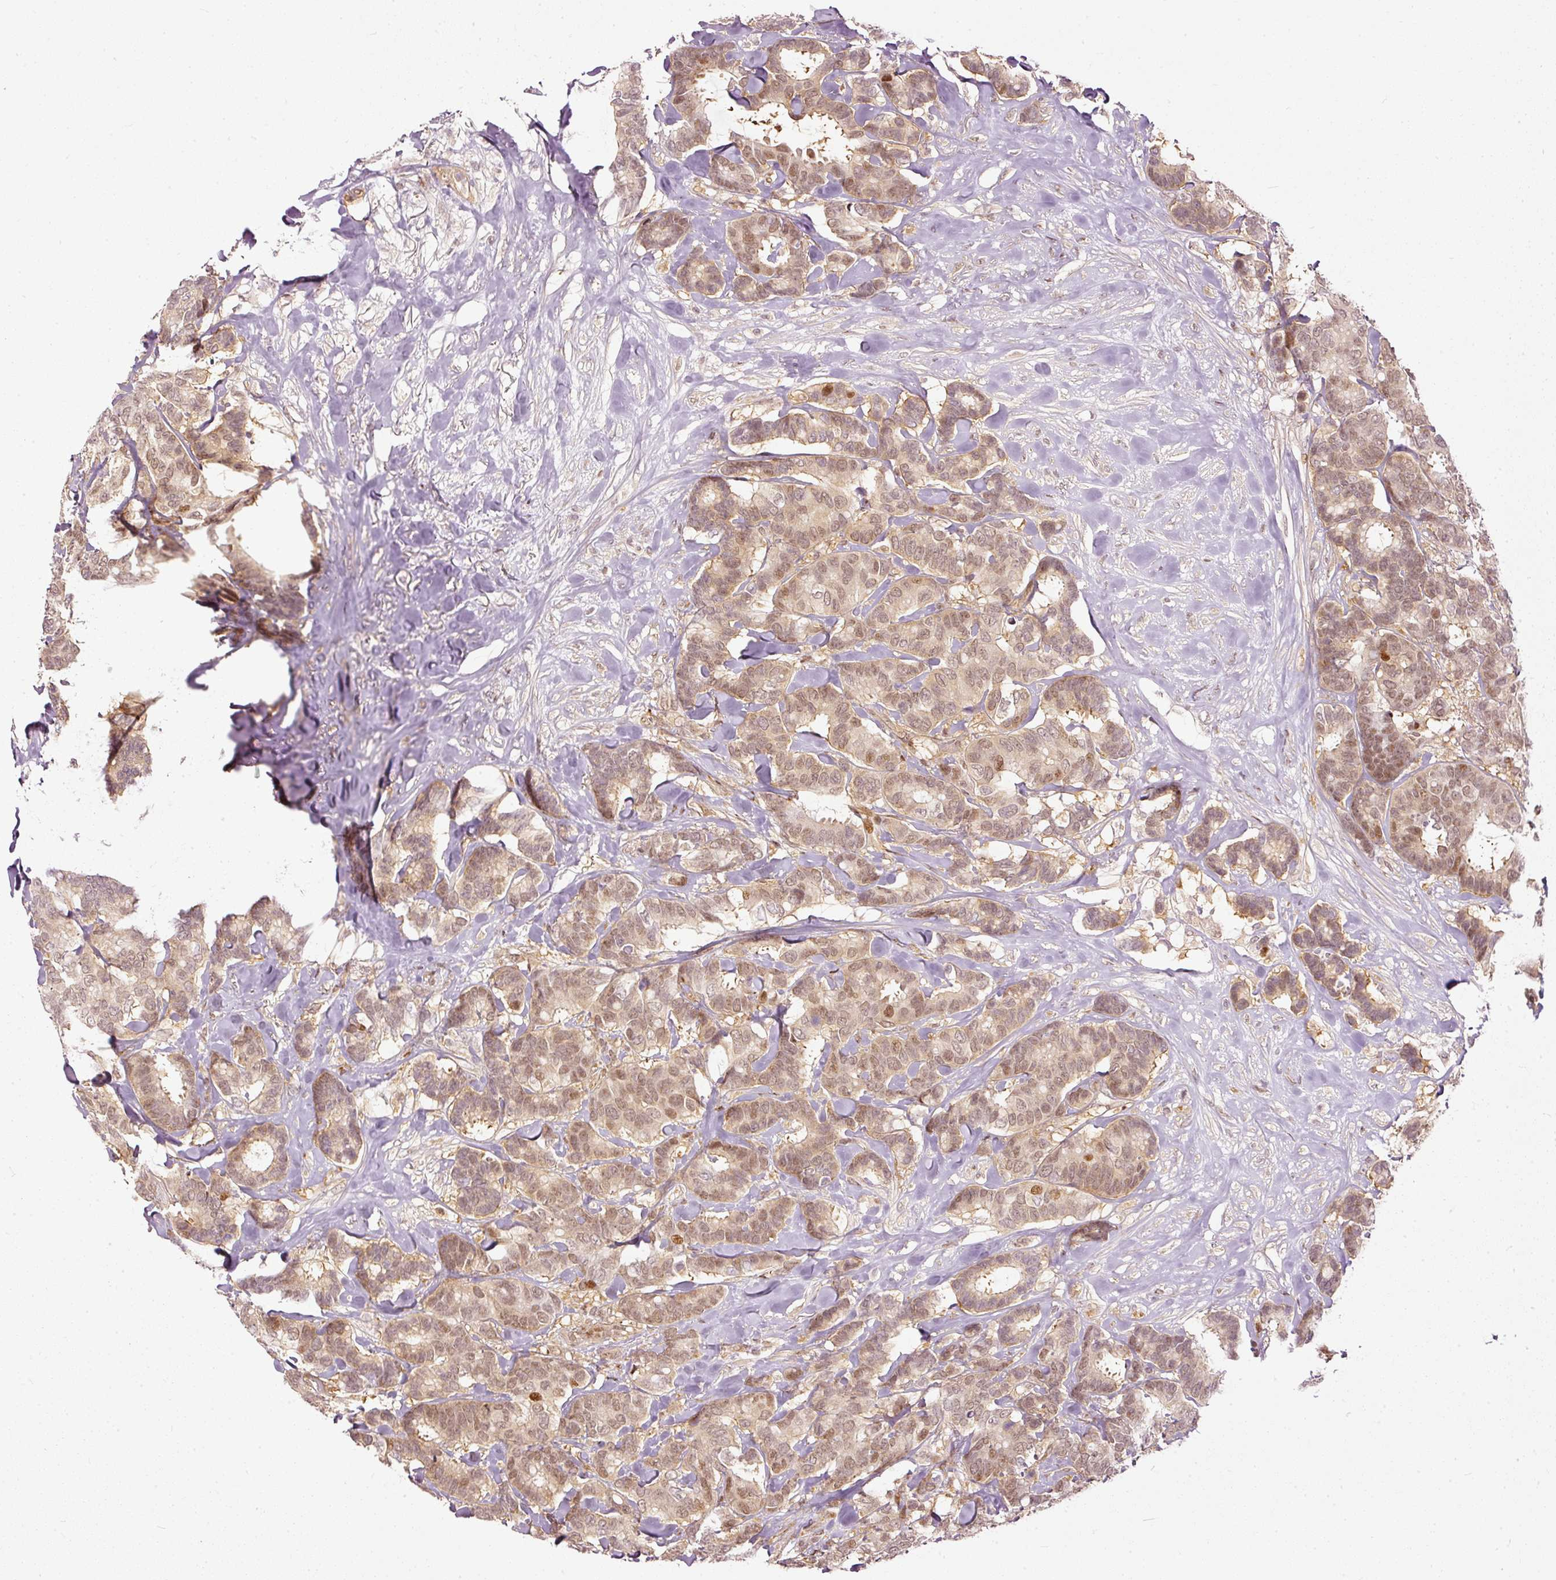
{"staining": {"intensity": "moderate", "quantity": ">75%", "location": "cytoplasmic/membranous,nuclear"}, "tissue": "breast cancer", "cell_type": "Tumor cells", "image_type": "cancer", "snomed": [{"axis": "morphology", "description": "Normal tissue, NOS"}, {"axis": "morphology", "description": "Duct carcinoma"}, {"axis": "topography", "description": "Breast"}], "caption": "Immunohistochemistry of human breast cancer demonstrates medium levels of moderate cytoplasmic/membranous and nuclear positivity in approximately >75% of tumor cells.", "gene": "ZNF778", "patient": {"sex": "female", "age": 87}}